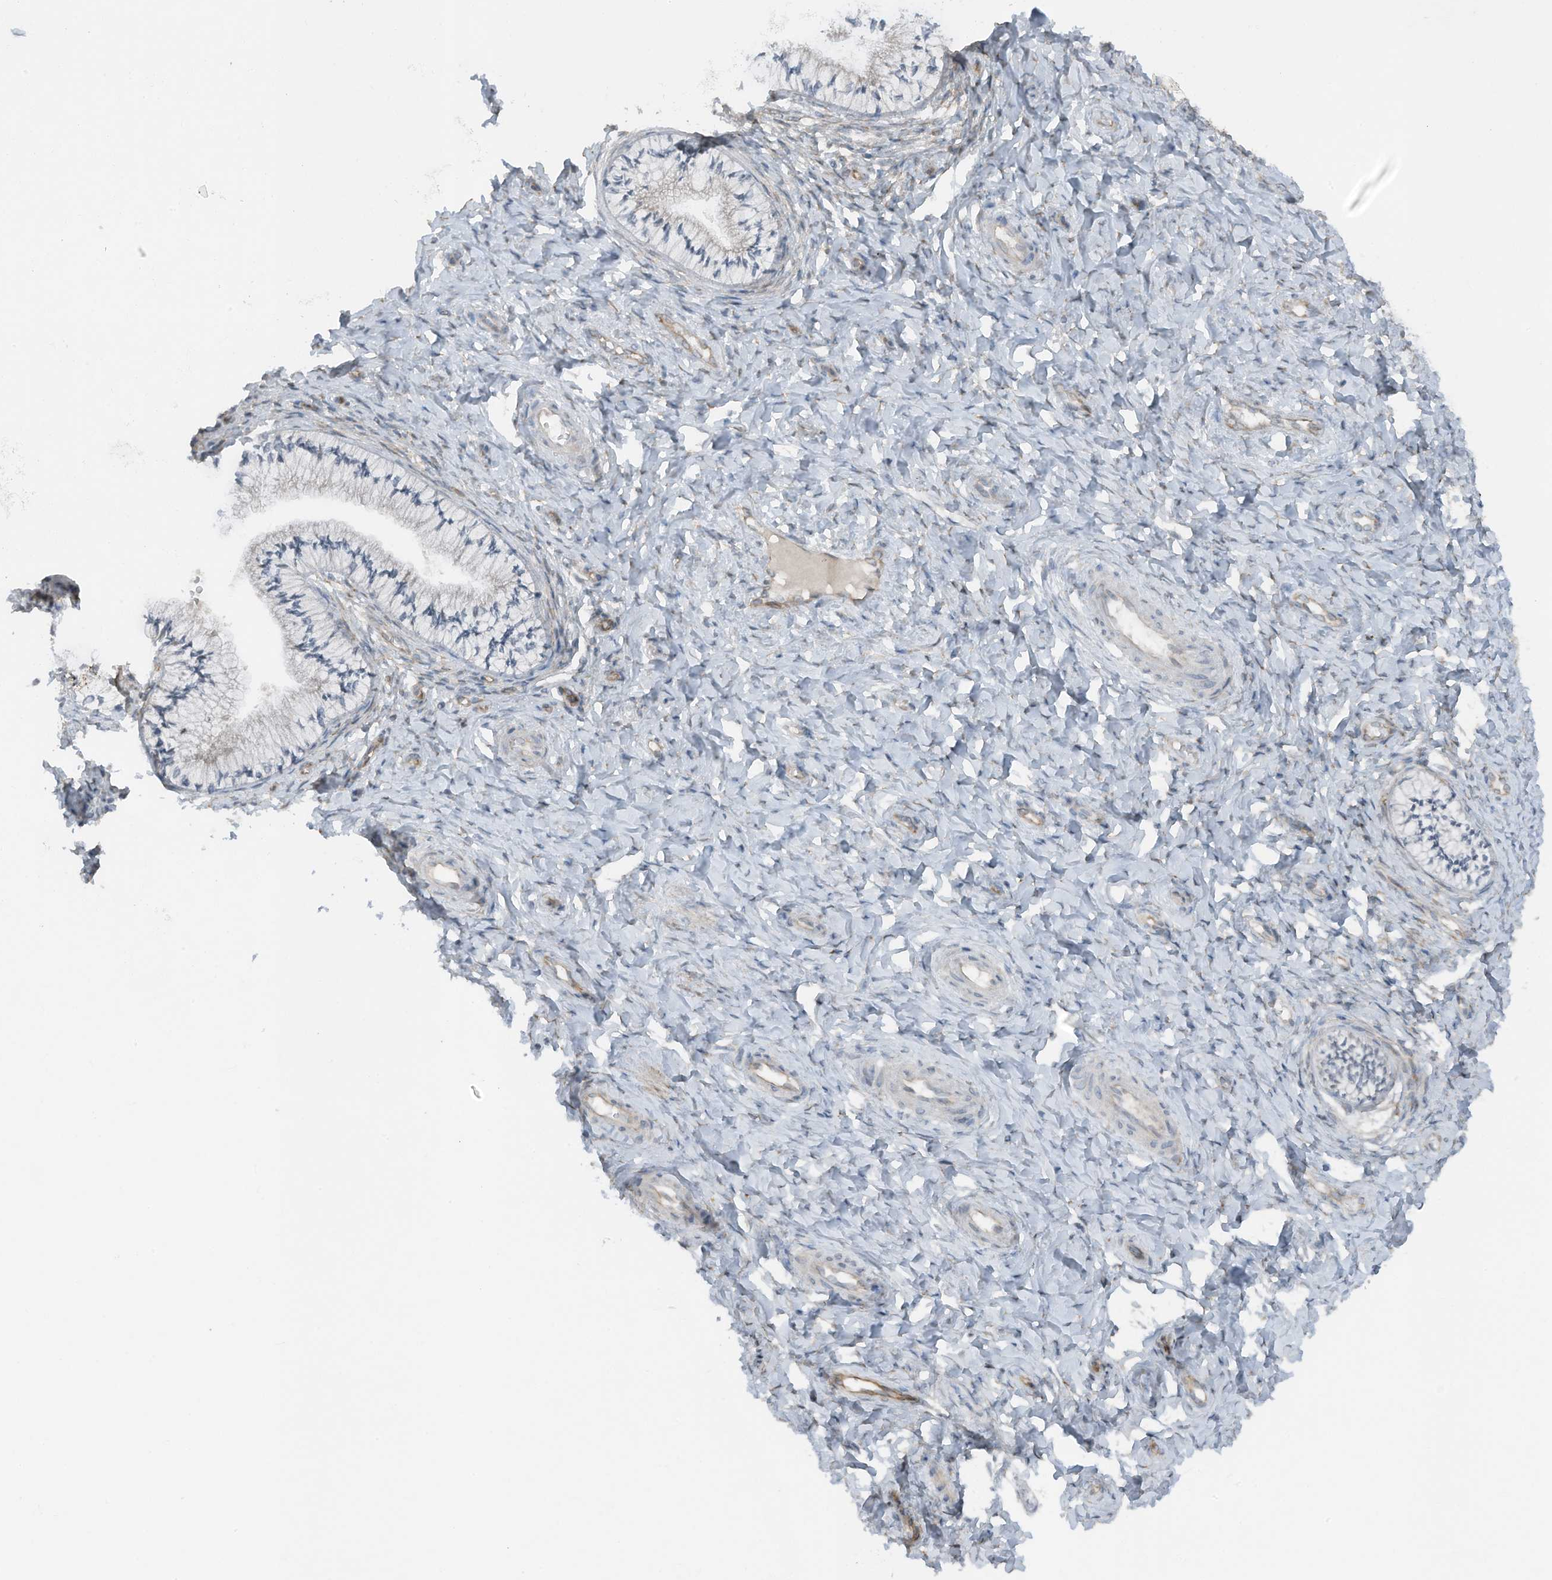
{"staining": {"intensity": "negative", "quantity": "none", "location": "none"}, "tissue": "cervix", "cell_type": "Glandular cells", "image_type": "normal", "snomed": [{"axis": "morphology", "description": "Normal tissue, NOS"}, {"axis": "topography", "description": "Cervix"}], "caption": "IHC micrograph of normal cervix: human cervix stained with DAB (3,3'-diaminobenzidine) displays no significant protein staining in glandular cells.", "gene": "ARHGEF33", "patient": {"sex": "female", "age": 36}}